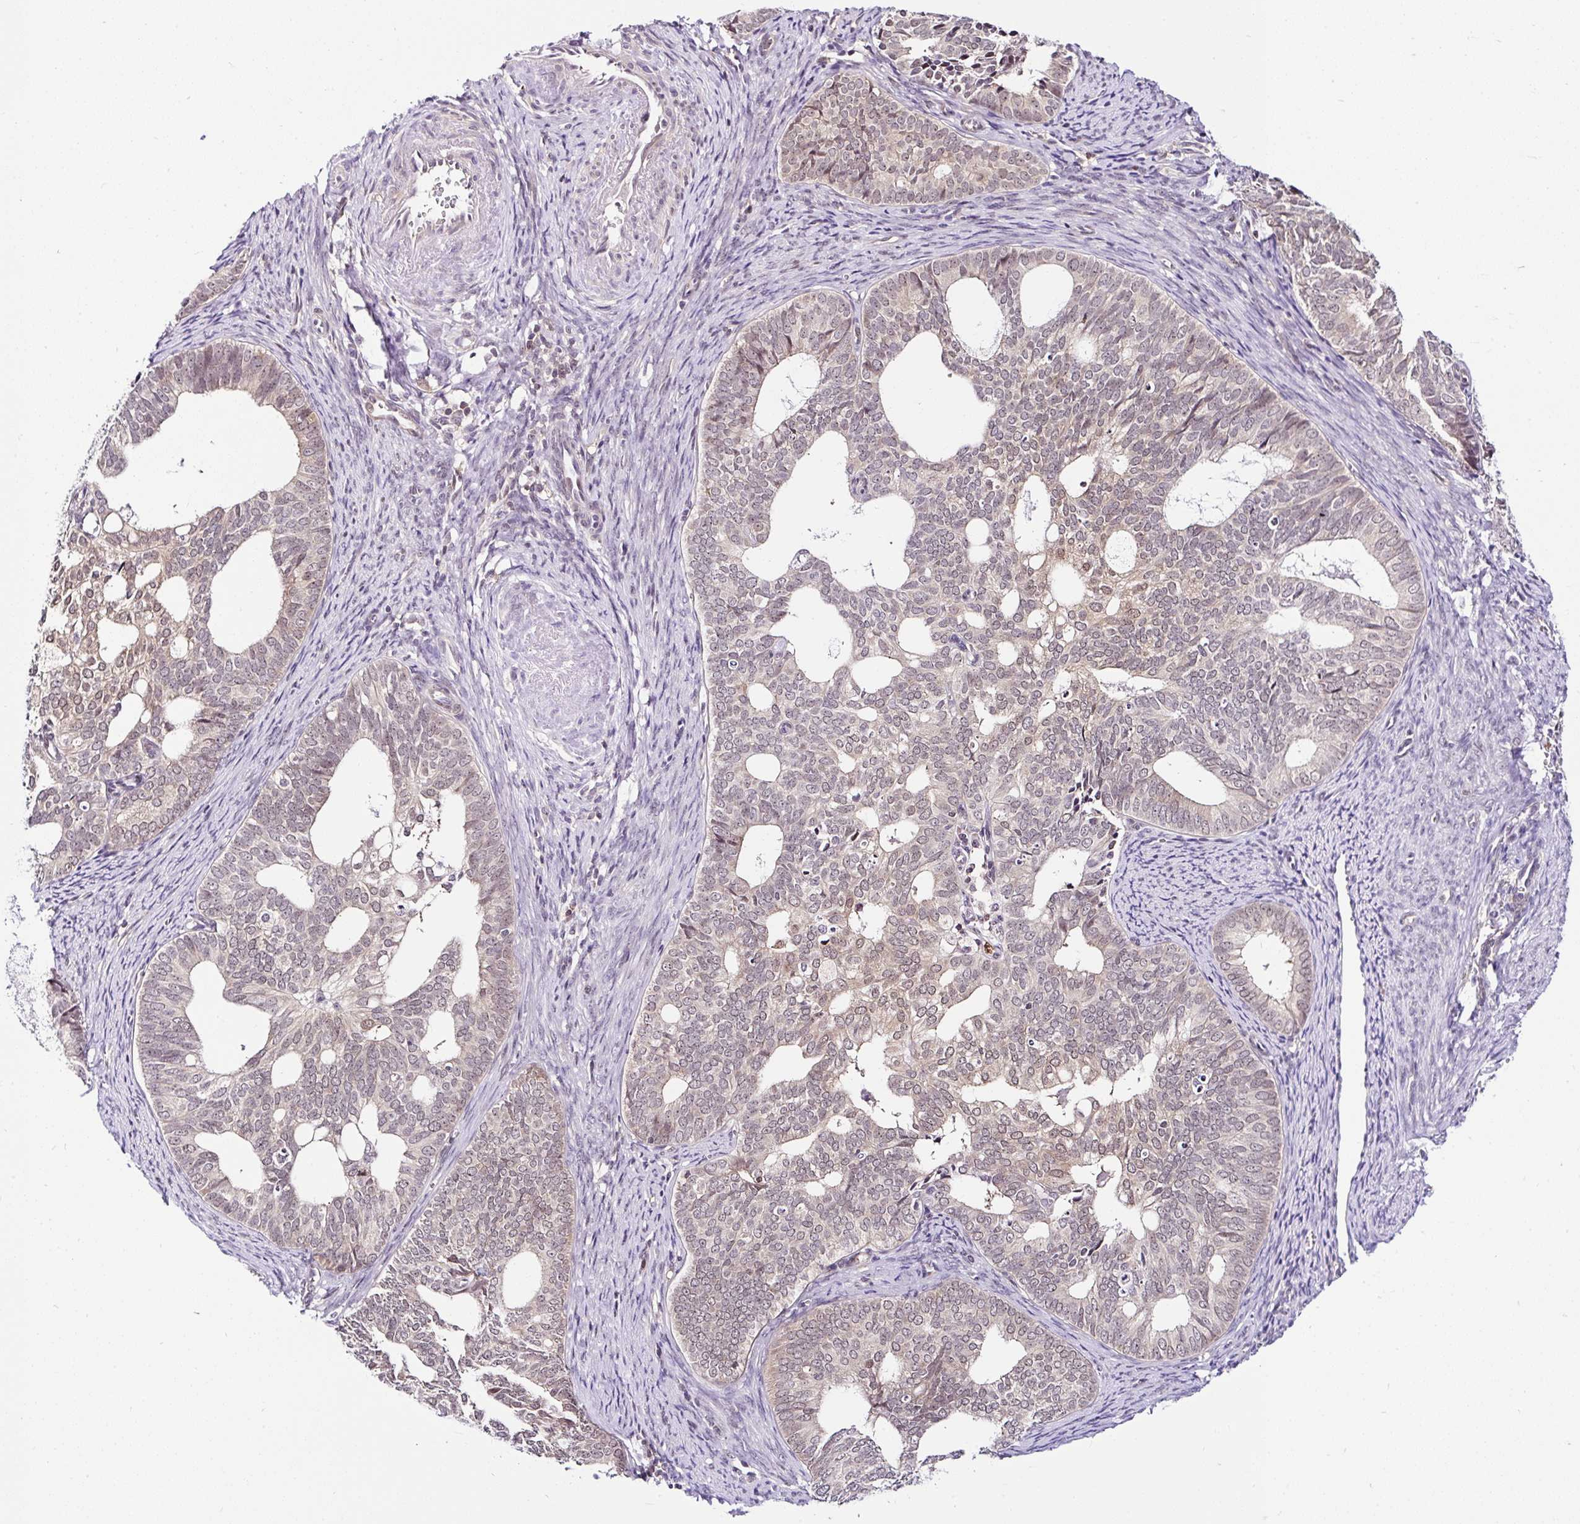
{"staining": {"intensity": "weak", "quantity": "25%-75%", "location": "cytoplasmic/membranous,nuclear"}, "tissue": "endometrial cancer", "cell_type": "Tumor cells", "image_type": "cancer", "snomed": [{"axis": "morphology", "description": "Adenocarcinoma, NOS"}, {"axis": "topography", "description": "Endometrium"}], "caption": "Endometrial cancer was stained to show a protein in brown. There is low levels of weak cytoplasmic/membranous and nuclear staining in approximately 25%-75% of tumor cells.", "gene": "PIN4", "patient": {"sex": "female", "age": 75}}